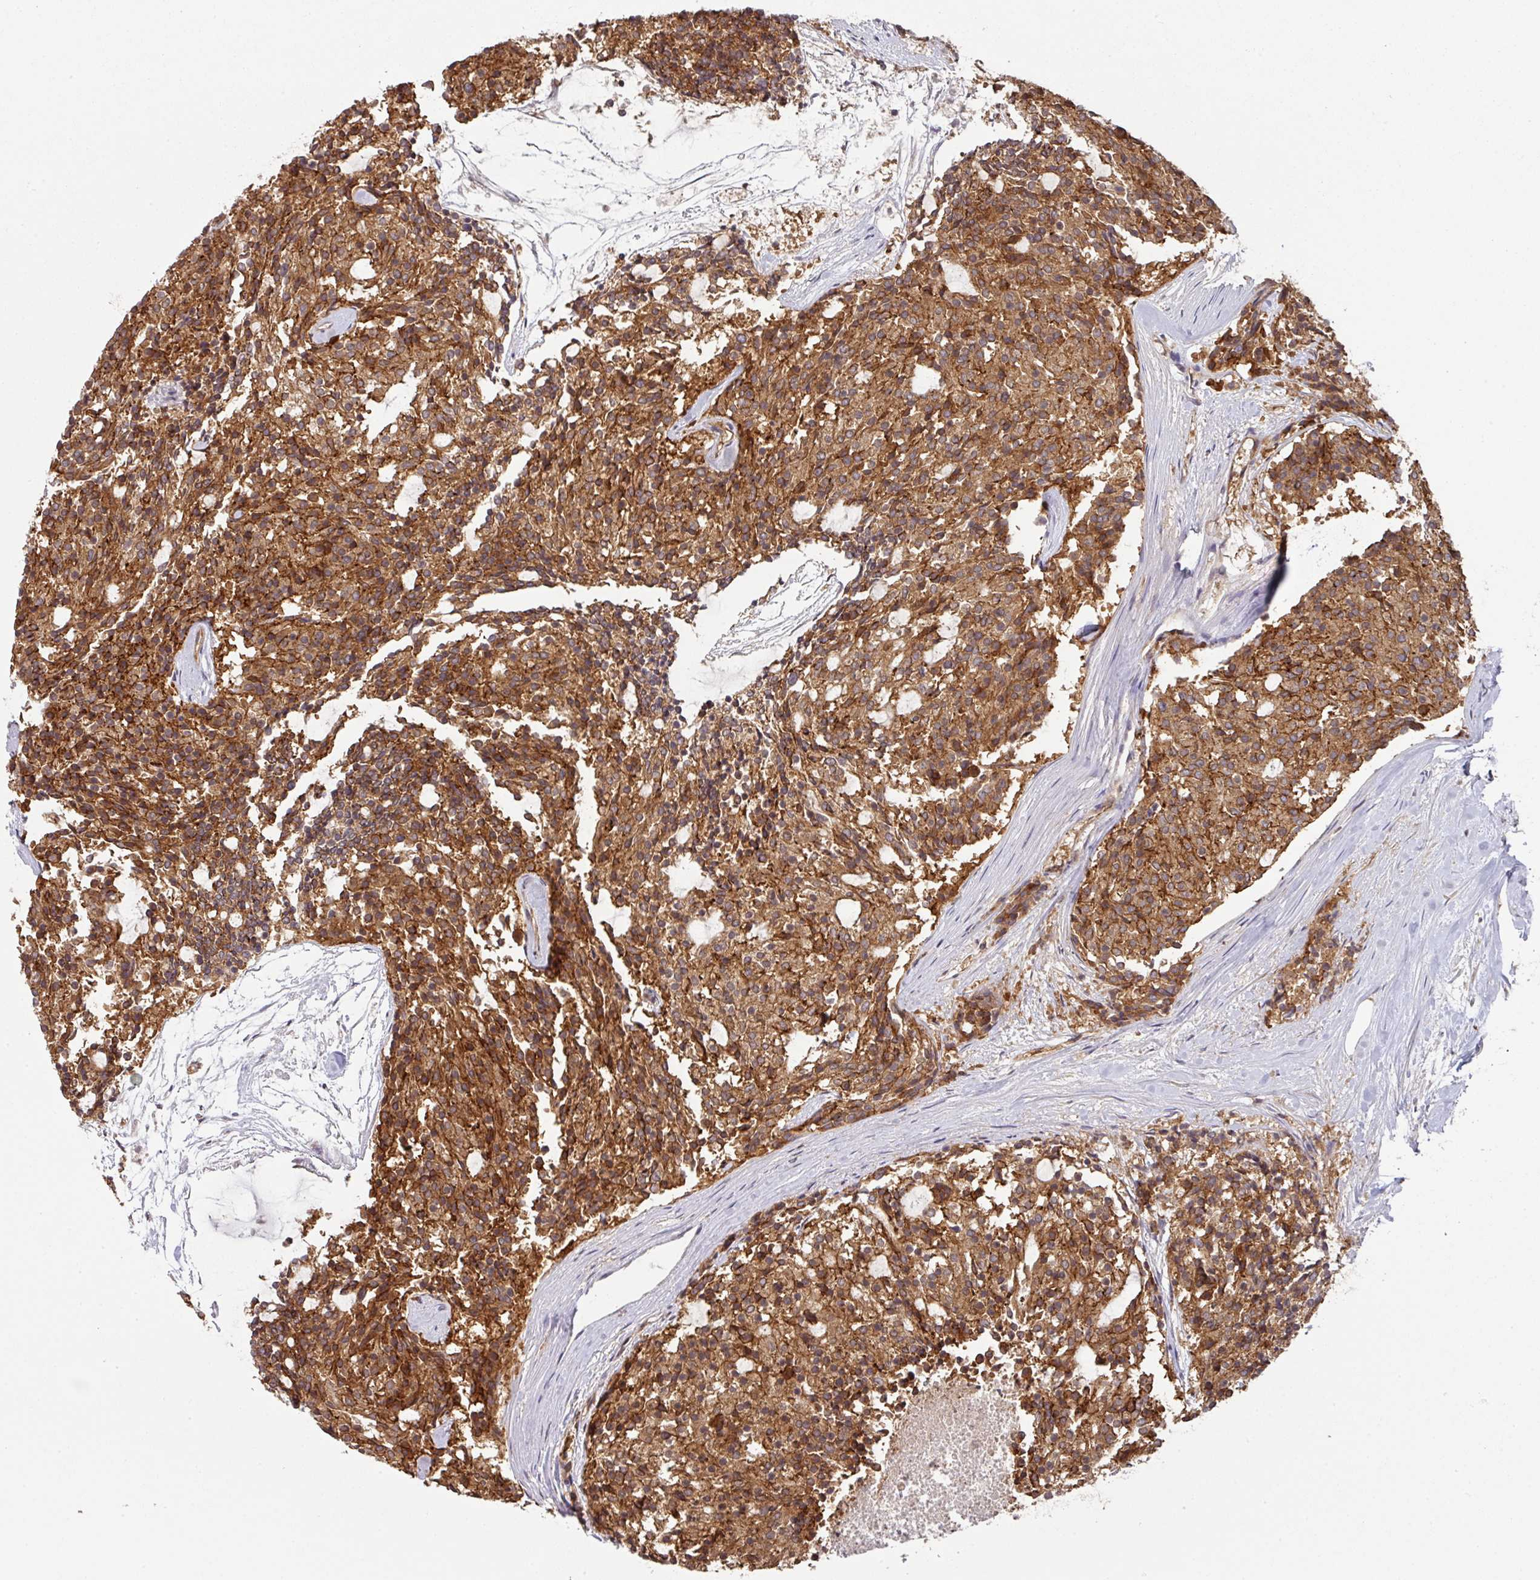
{"staining": {"intensity": "strong", "quantity": ">75%", "location": "cytoplasmic/membranous"}, "tissue": "carcinoid", "cell_type": "Tumor cells", "image_type": "cancer", "snomed": [{"axis": "morphology", "description": "Carcinoid, malignant, NOS"}, {"axis": "topography", "description": "Pancreas"}], "caption": "This is a histology image of immunohistochemistry (IHC) staining of malignant carcinoid, which shows strong staining in the cytoplasmic/membranous of tumor cells.", "gene": "CYFIP2", "patient": {"sex": "female", "age": 54}}